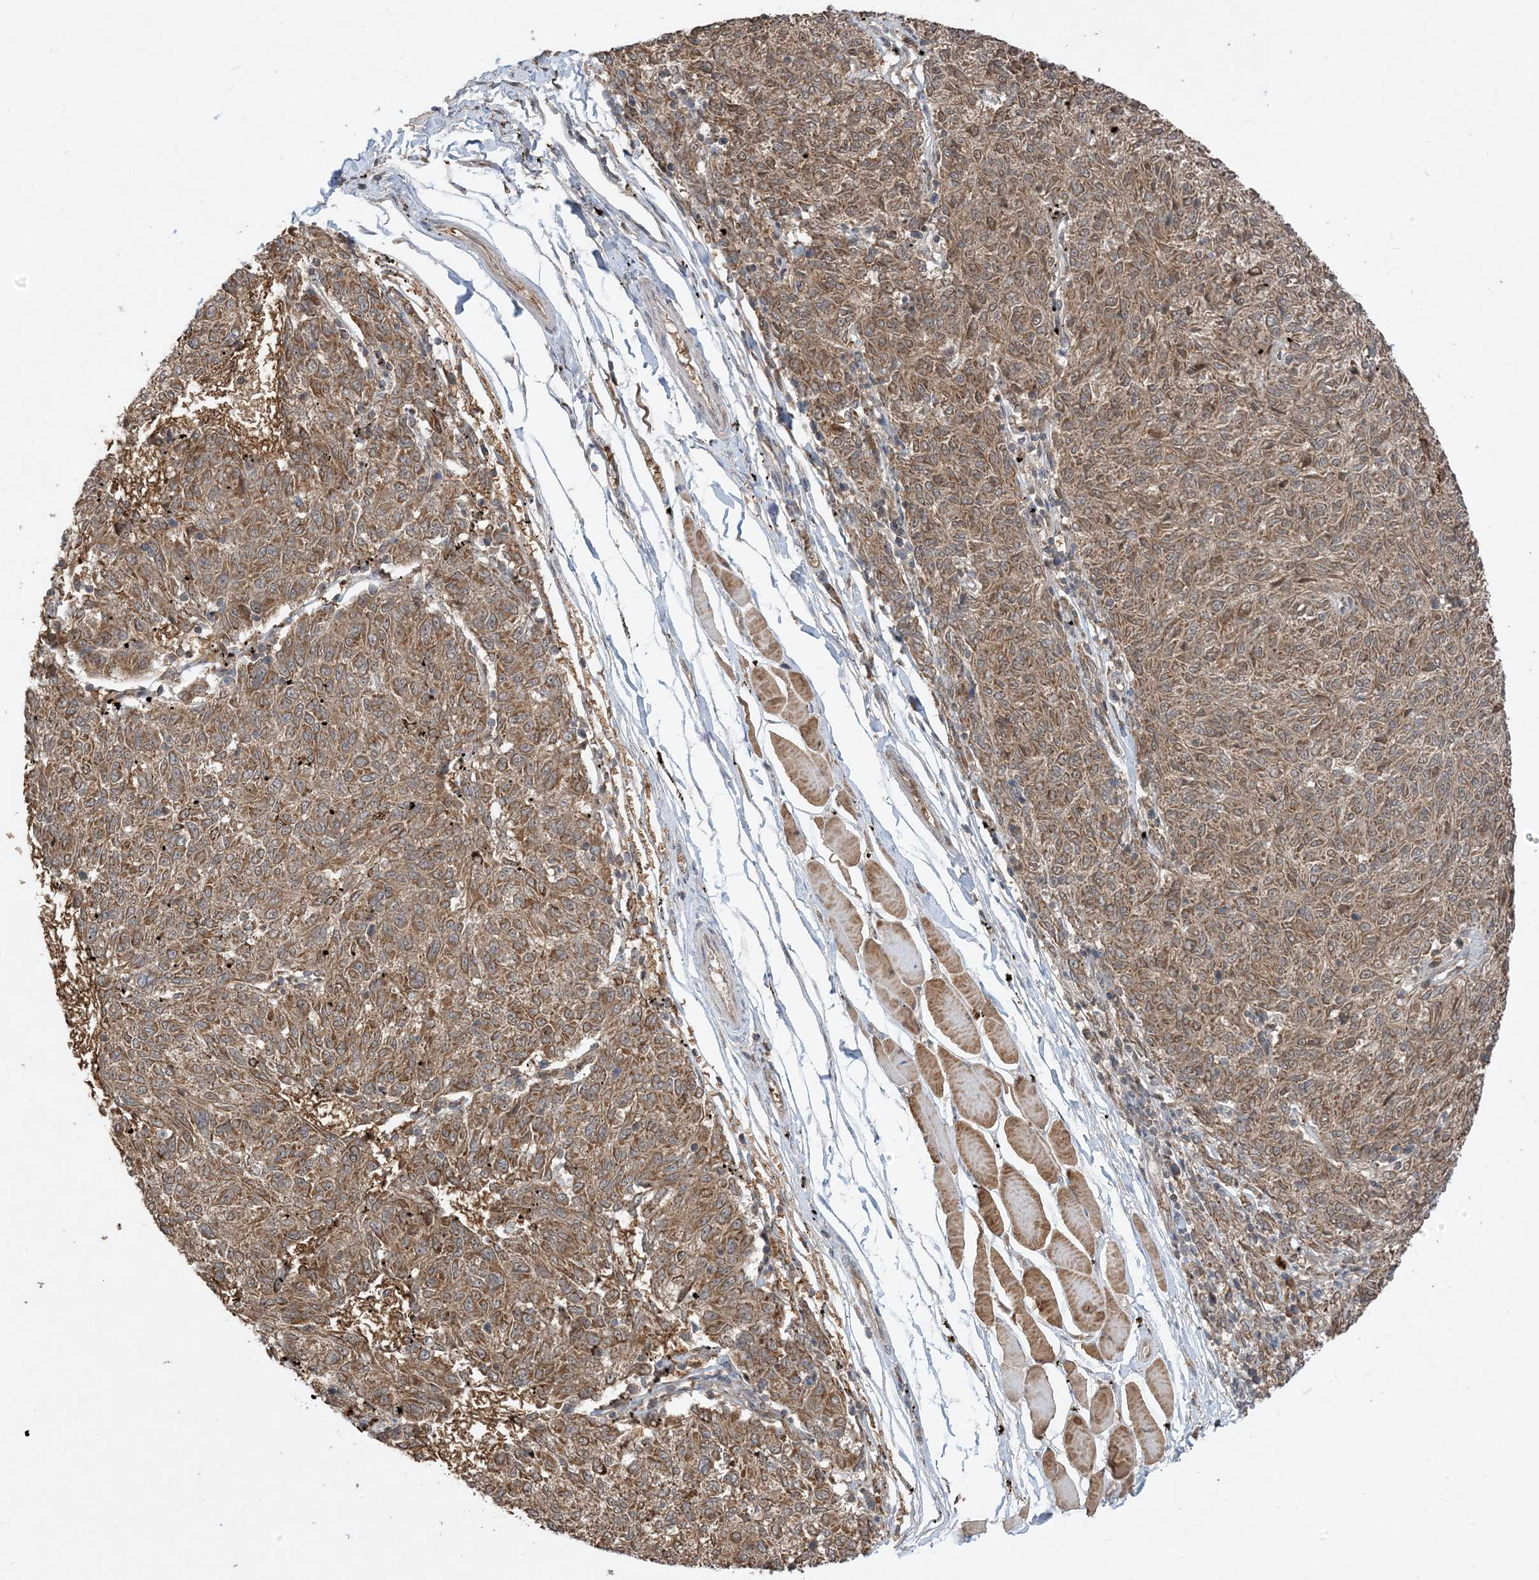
{"staining": {"intensity": "moderate", "quantity": ">75%", "location": "cytoplasmic/membranous"}, "tissue": "melanoma", "cell_type": "Tumor cells", "image_type": "cancer", "snomed": [{"axis": "morphology", "description": "Malignant melanoma, NOS"}, {"axis": "topography", "description": "Skin"}], "caption": "This is an image of IHC staining of malignant melanoma, which shows moderate positivity in the cytoplasmic/membranous of tumor cells.", "gene": "PUSL1", "patient": {"sex": "female", "age": 72}}